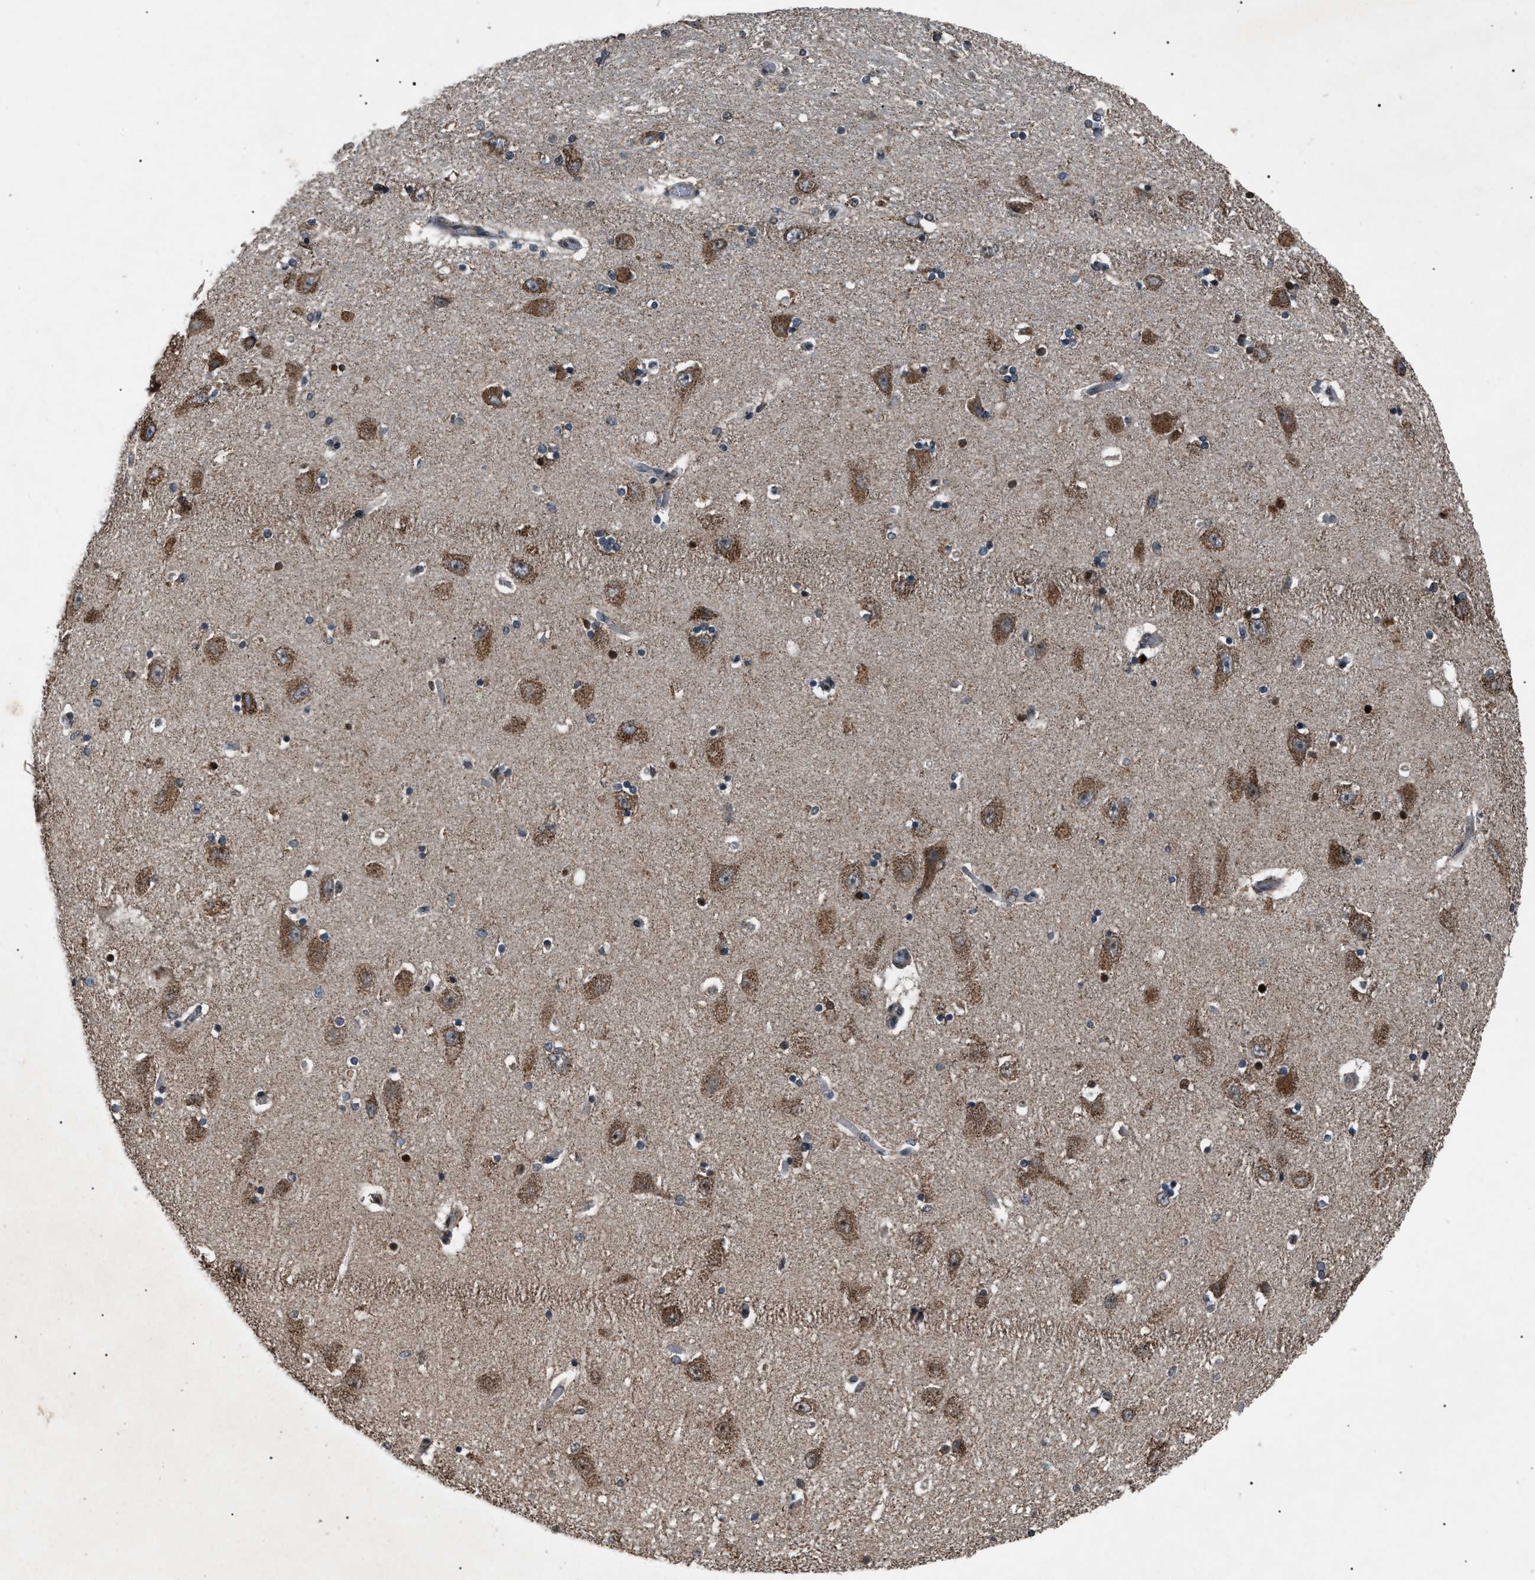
{"staining": {"intensity": "moderate", "quantity": "25%-75%", "location": "cytoplasmic/membranous"}, "tissue": "hippocampus", "cell_type": "Glial cells", "image_type": "normal", "snomed": [{"axis": "morphology", "description": "Normal tissue, NOS"}, {"axis": "topography", "description": "Hippocampus"}], "caption": "This is an image of immunohistochemistry (IHC) staining of normal hippocampus, which shows moderate expression in the cytoplasmic/membranous of glial cells.", "gene": "ZFAND2A", "patient": {"sex": "female", "age": 54}}